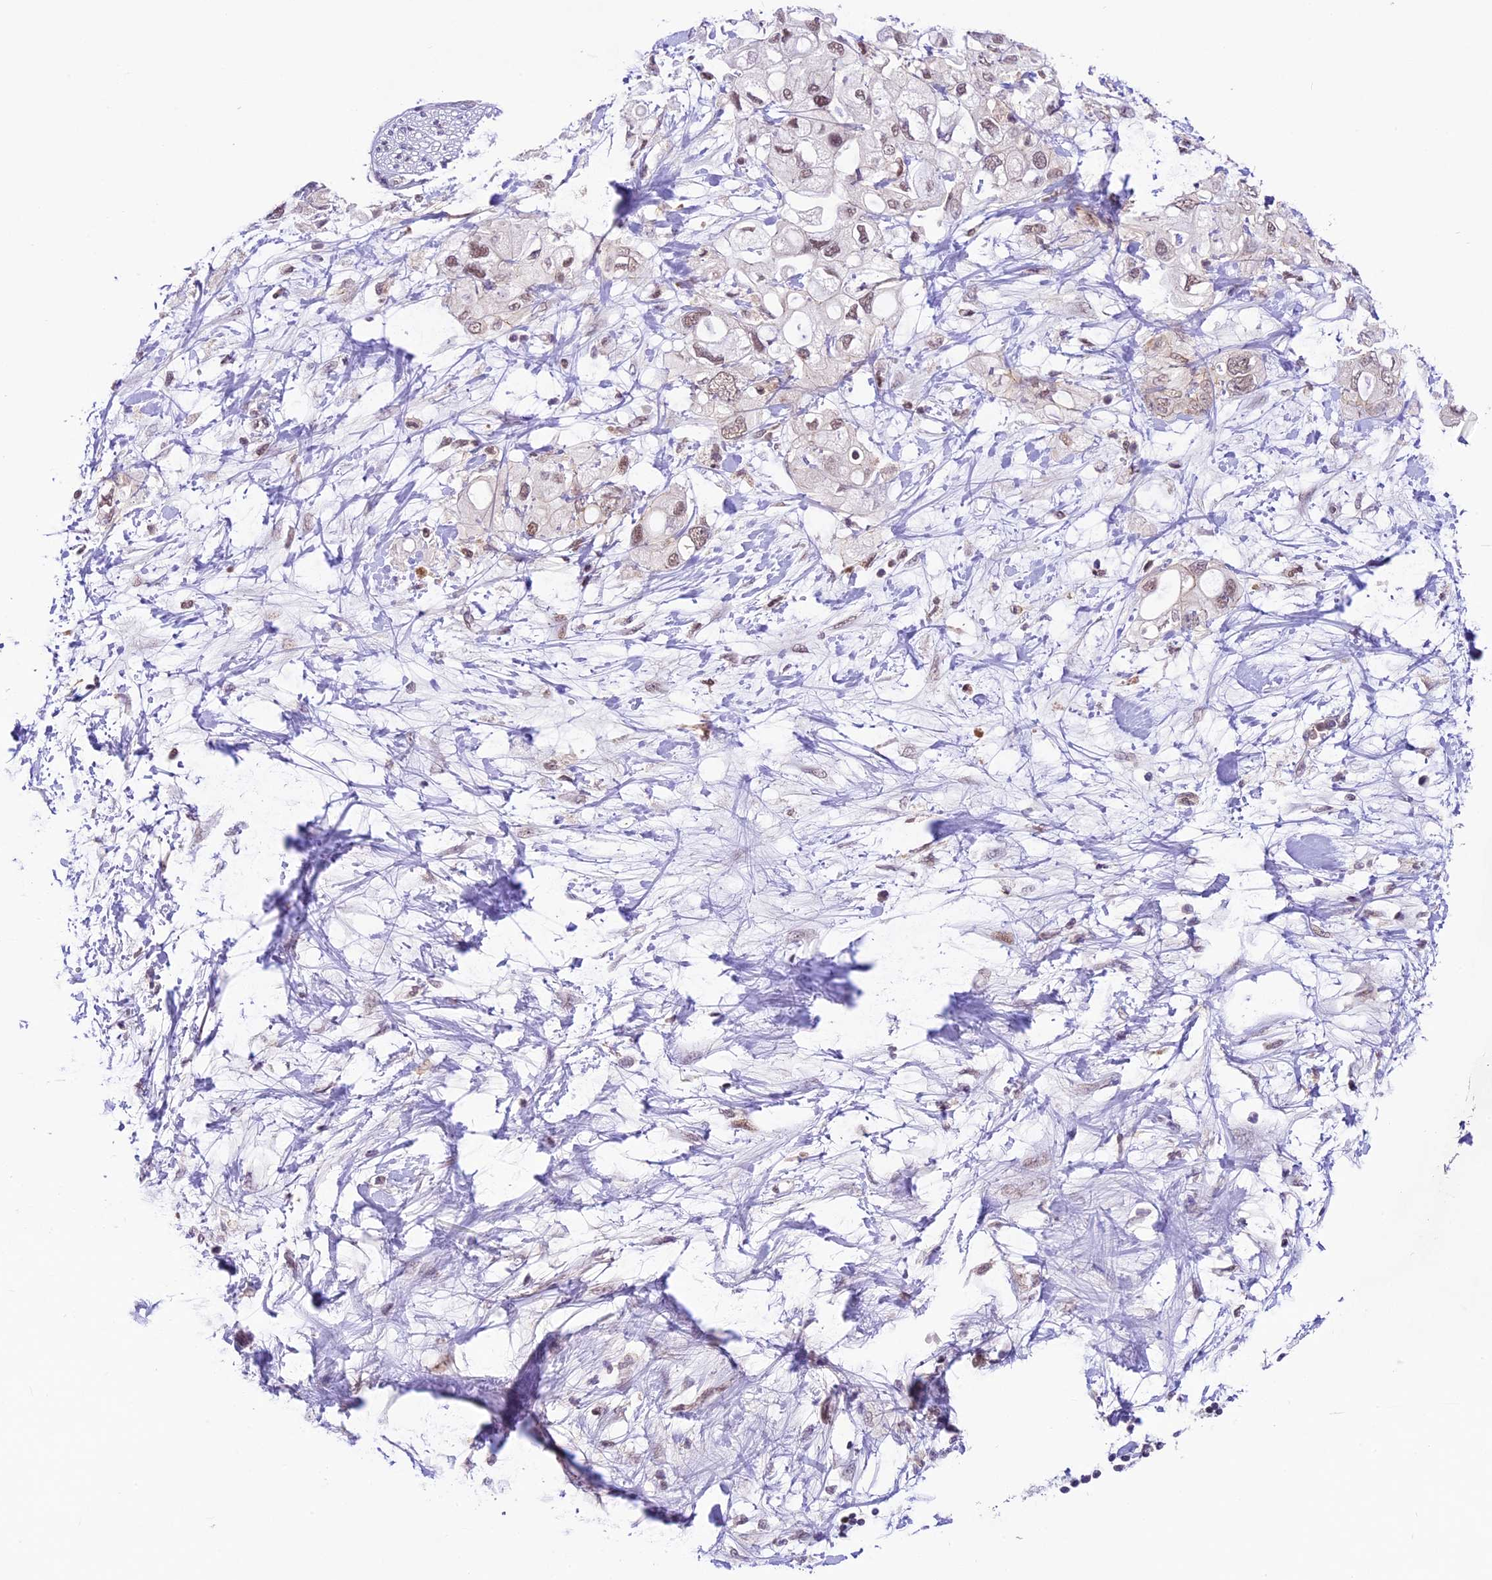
{"staining": {"intensity": "weak", "quantity": ">75%", "location": "nuclear"}, "tissue": "pancreatic cancer", "cell_type": "Tumor cells", "image_type": "cancer", "snomed": [{"axis": "morphology", "description": "Adenocarcinoma, NOS"}, {"axis": "topography", "description": "Pancreas"}], "caption": "A brown stain highlights weak nuclear expression of a protein in human pancreatic cancer (adenocarcinoma) tumor cells. (Stains: DAB in brown, nuclei in blue, Microscopy: brightfield microscopy at high magnification).", "gene": "SHKBP1", "patient": {"sex": "female", "age": 56}}